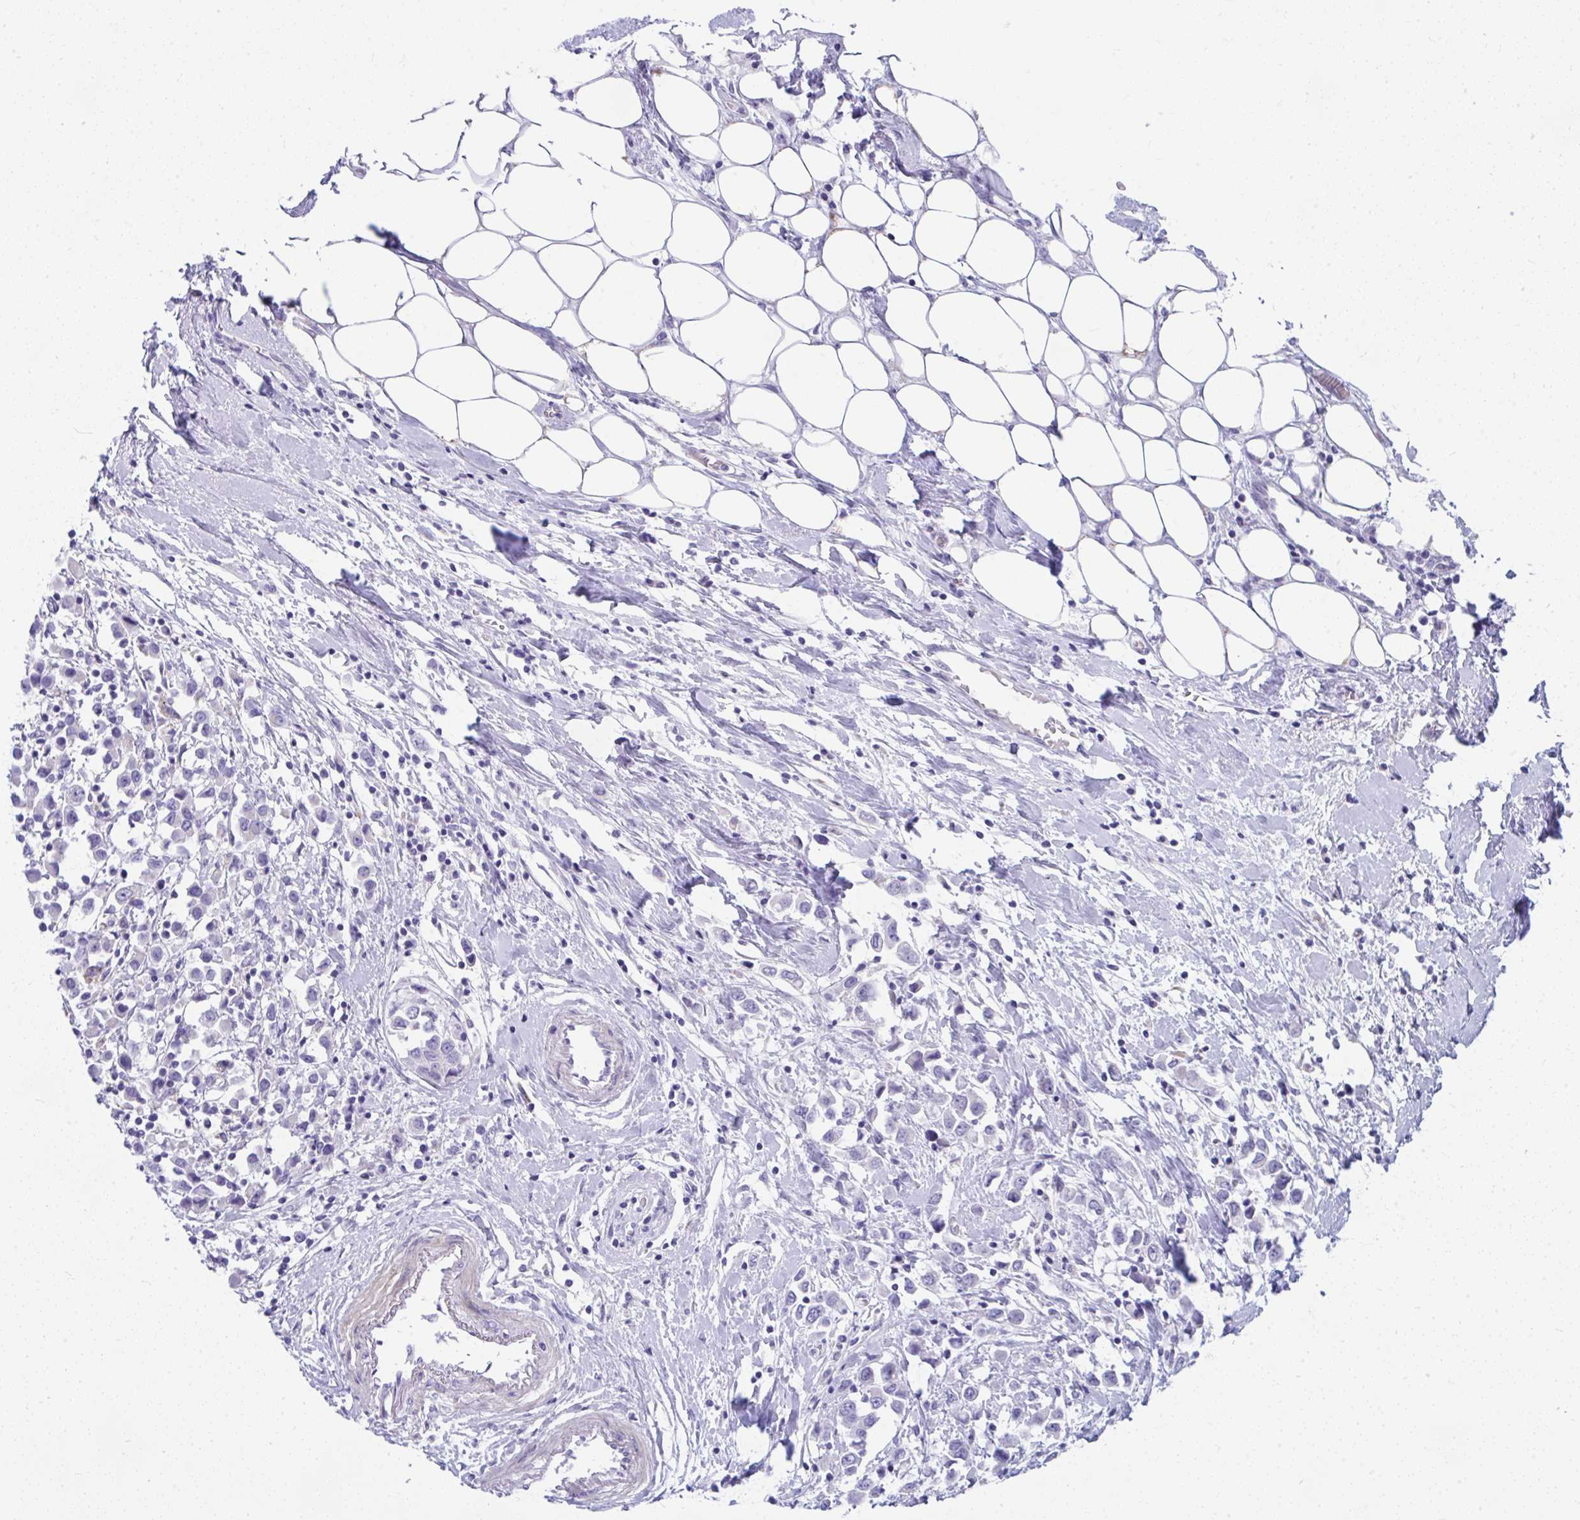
{"staining": {"intensity": "negative", "quantity": "none", "location": "none"}, "tissue": "breast cancer", "cell_type": "Tumor cells", "image_type": "cancer", "snomed": [{"axis": "morphology", "description": "Duct carcinoma"}, {"axis": "topography", "description": "Breast"}], "caption": "Human breast cancer stained for a protein using IHC exhibits no positivity in tumor cells.", "gene": "ISL1", "patient": {"sex": "female", "age": 61}}